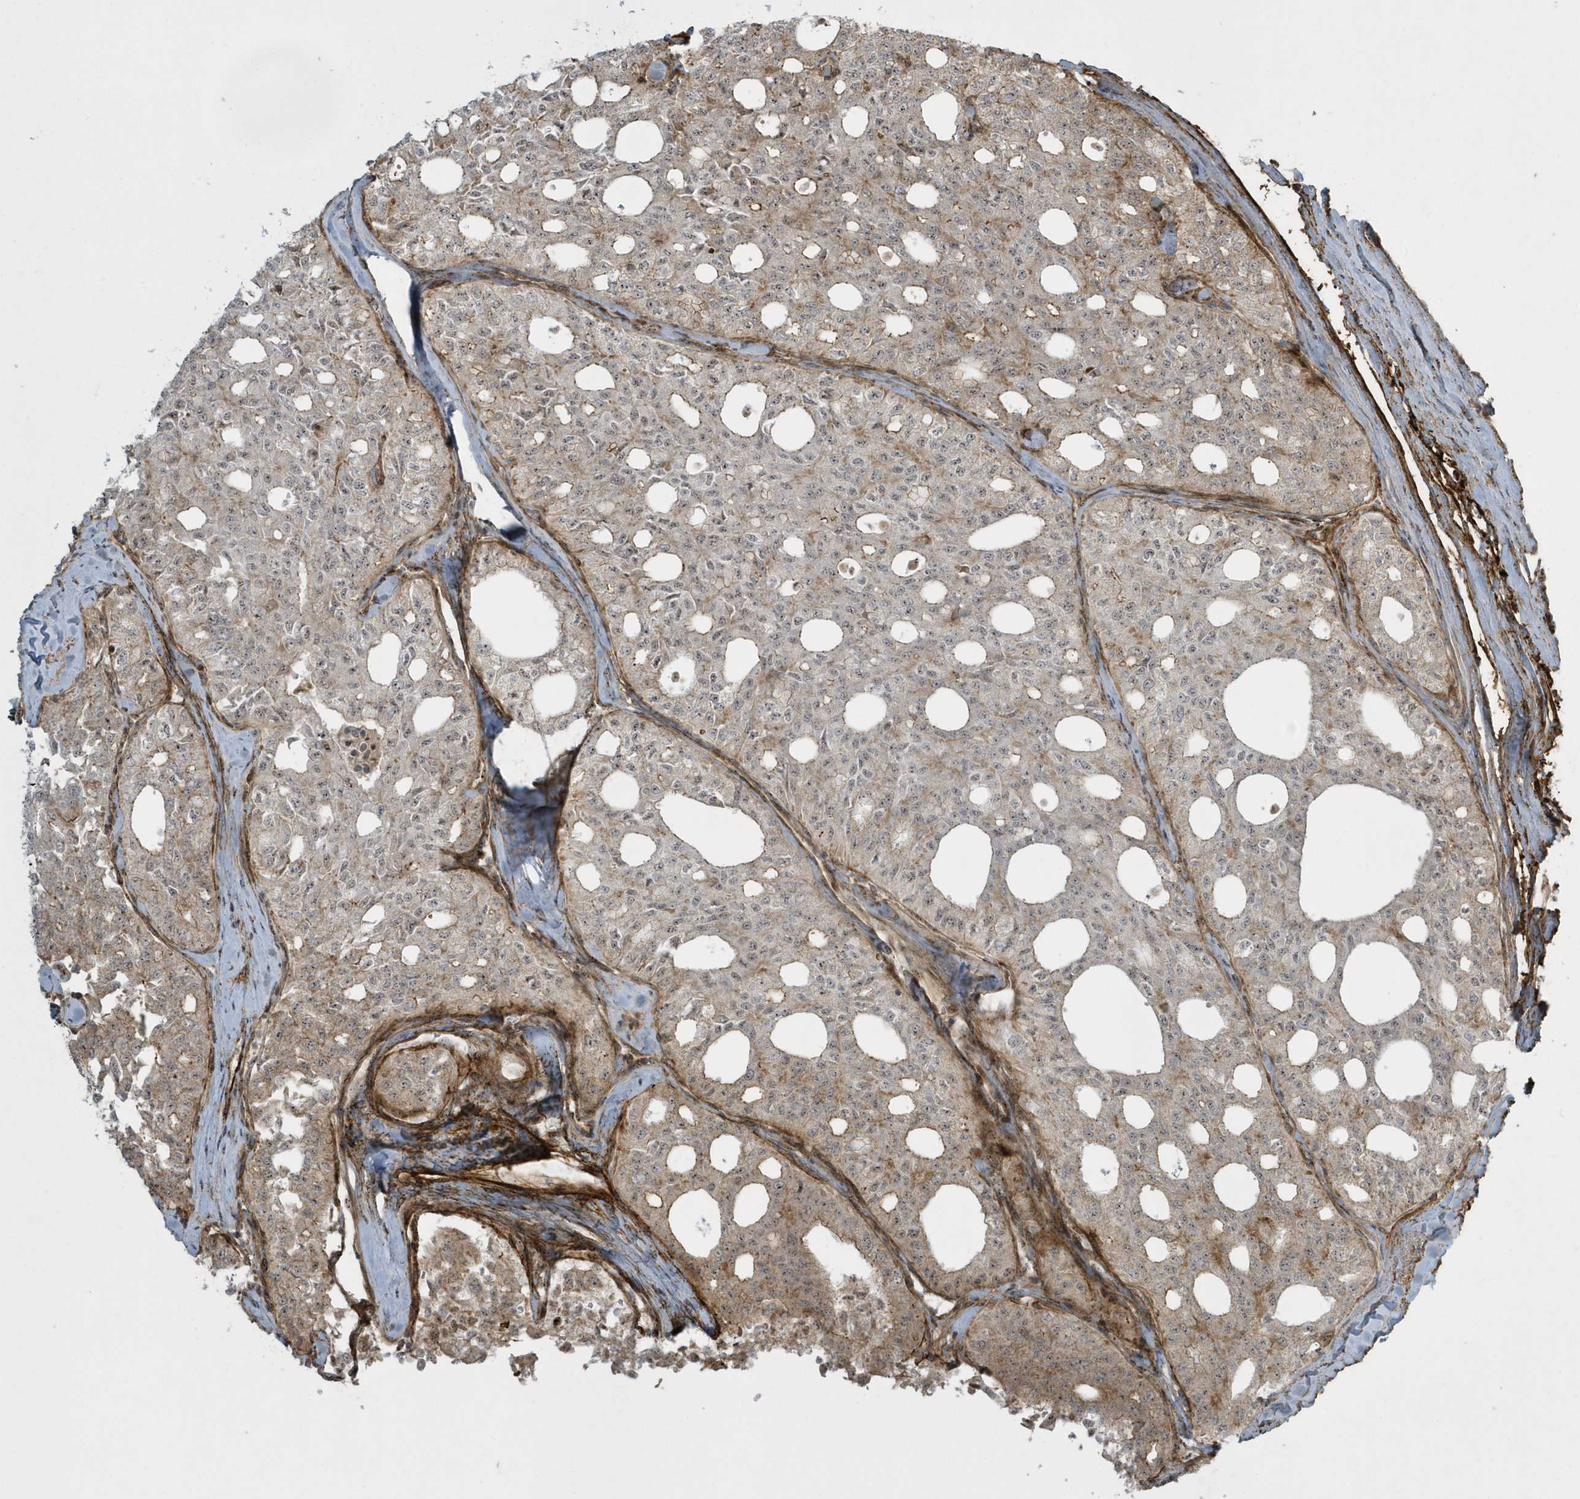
{"staining": {"intensity": "weak", "quantity": "25%-75%", "location": "cytoplasmic/membranous"}, "tissue": "thyroid cancer", "cell_type": "Tumor cells", "image_type": "cancer", "snomed": [{"axis": "morphology", "description": "Follicular adenoma carcinoma, NOS"}, {"axis": "topography", "description": "Thyroid gland"}], "caption": "IHC (DAB (3,3'-diaminobenzidine)) staining of thyroid follicular adenoma carcinoma shows weak cytoplasmic/membranous protein expression in approximately 25%-75% of tumor cells.", "gene": "MASP2", "patient": {"sex": "male", "age": 75}}